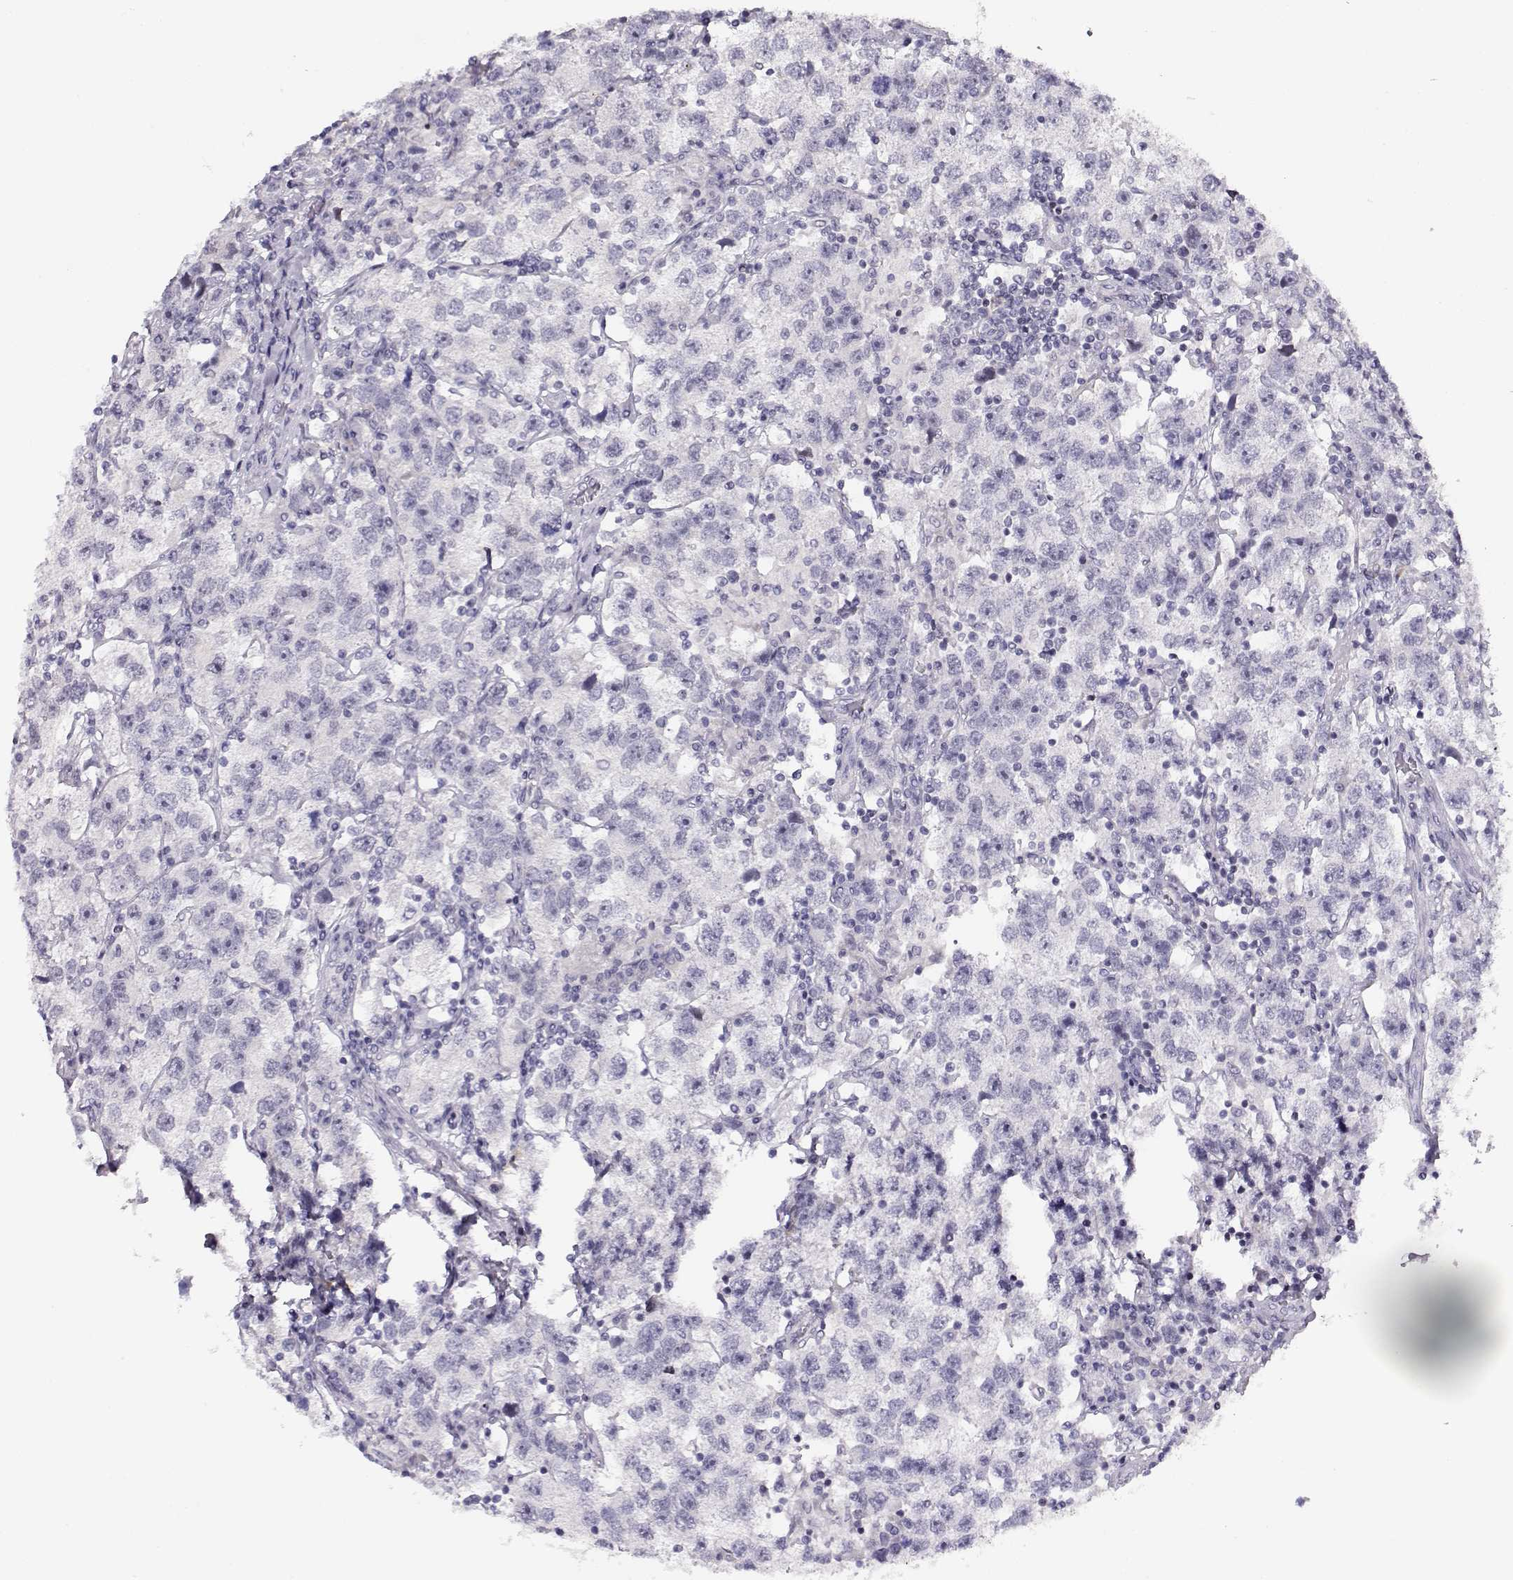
{"staining": {"intensity": "negative", "quantity": "none", "location": "none"}, "tissue": "testis cancer", "cell_type": "Tumor cells", "image_type": "cancer", "snomed": [{"axis": "morphology", "description": "Seminoma, NOS"}, {"axis": "topography", "description": "Testis"}], "caption": "This is an immunohistochemistry photomicrograph of human seminoma (testis). There is no expression in tumor cells.", "gene": "CRX", "patient": {"sex": "male", "age": 26}}